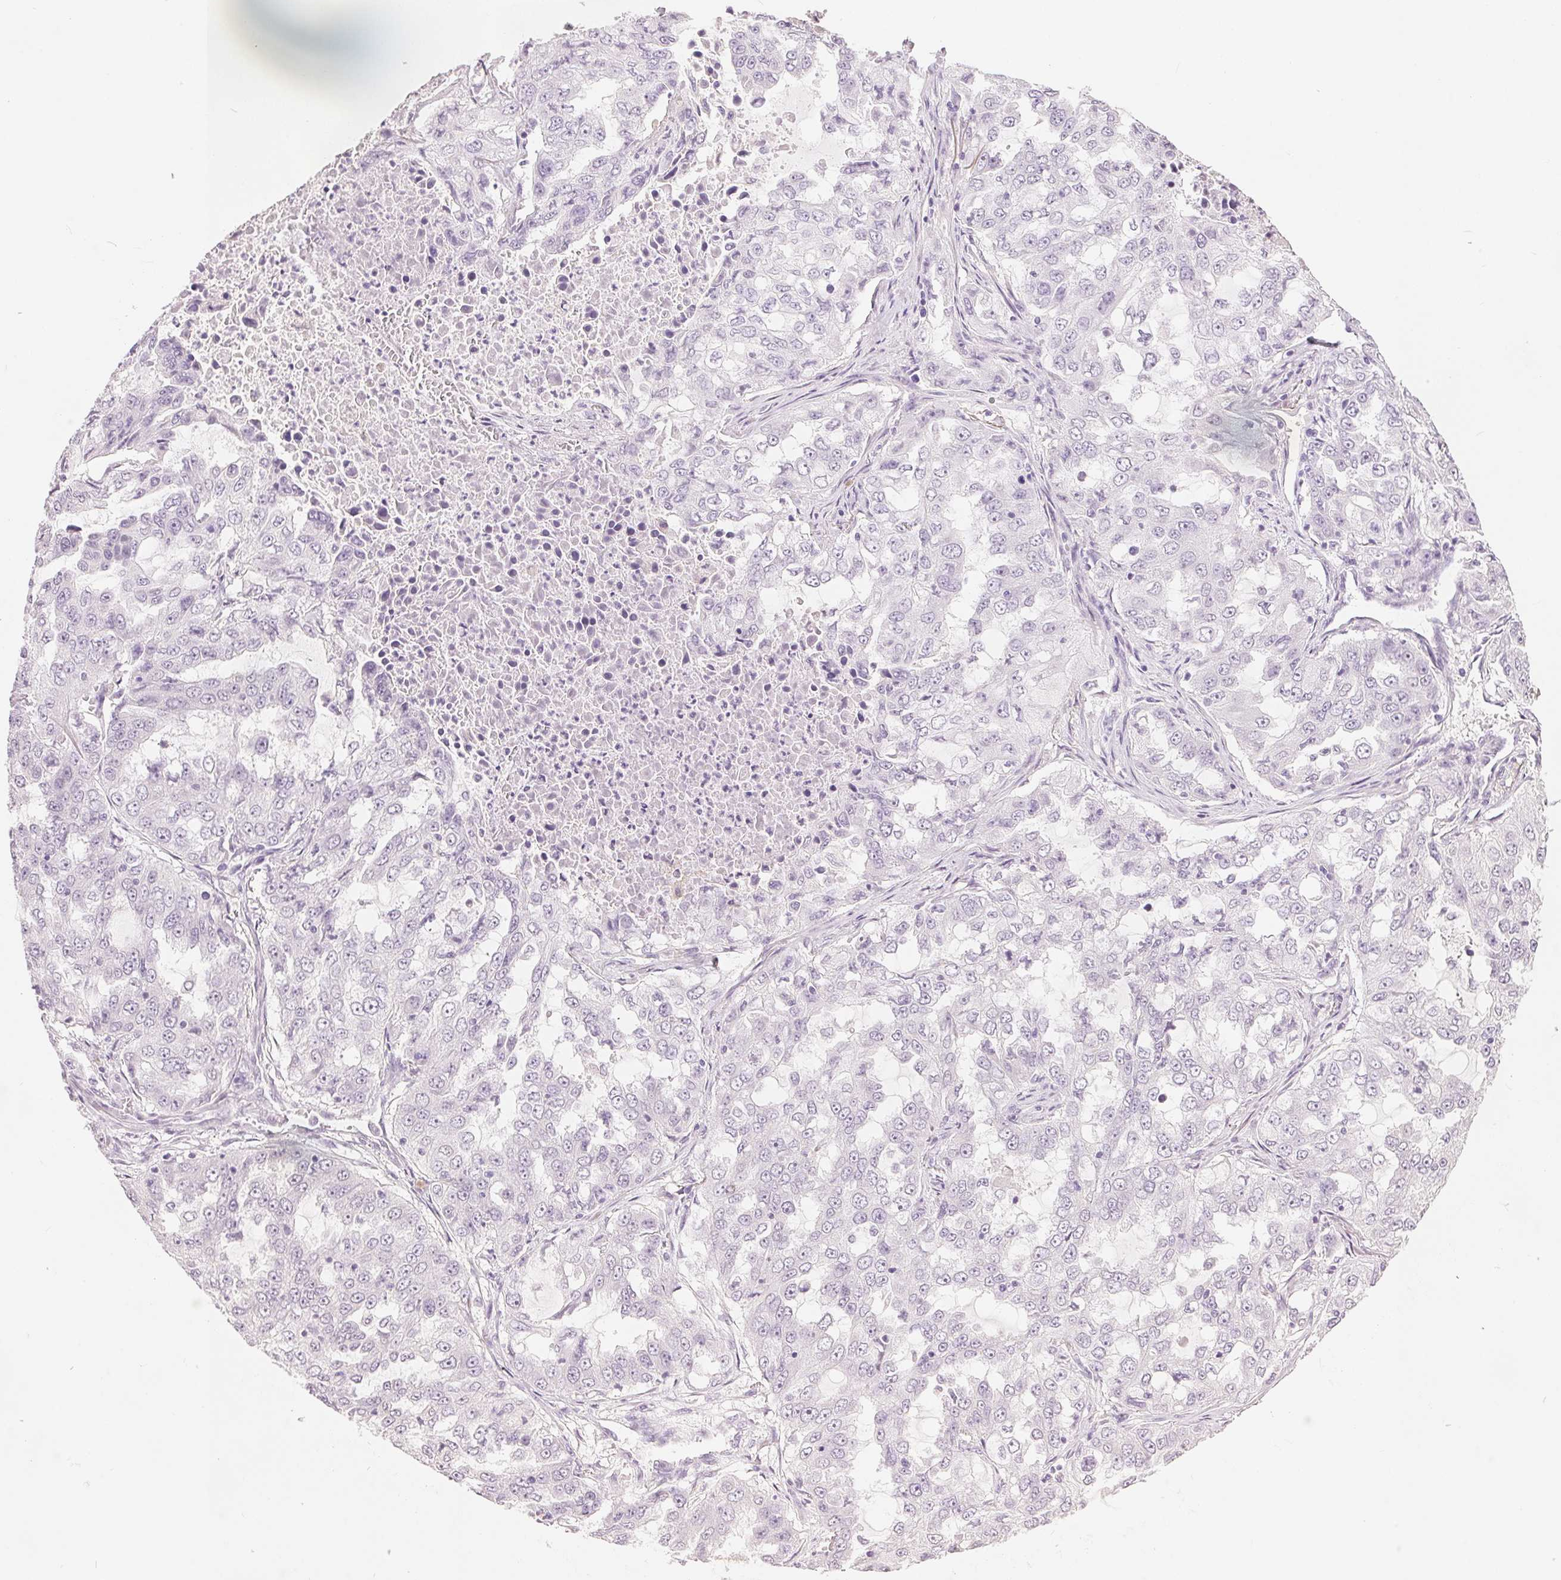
{"staining": {"intensity": "negative", "quantity": "none", "location": "none"}, "tissue": "lung cancer", "cell_type": "Tumor cells", "image_type": "cancer", "snomed": [{"axis": "morphology", "description": "Adenocarcinoma, NOS"}, {"axis": "topography", "description": "Lung"}], "caption": "Protein analysis of lung cancer displays no significant staining in tumor cells.", "gene": "CA12", "patient": {"sex": "female", "age": 61}}